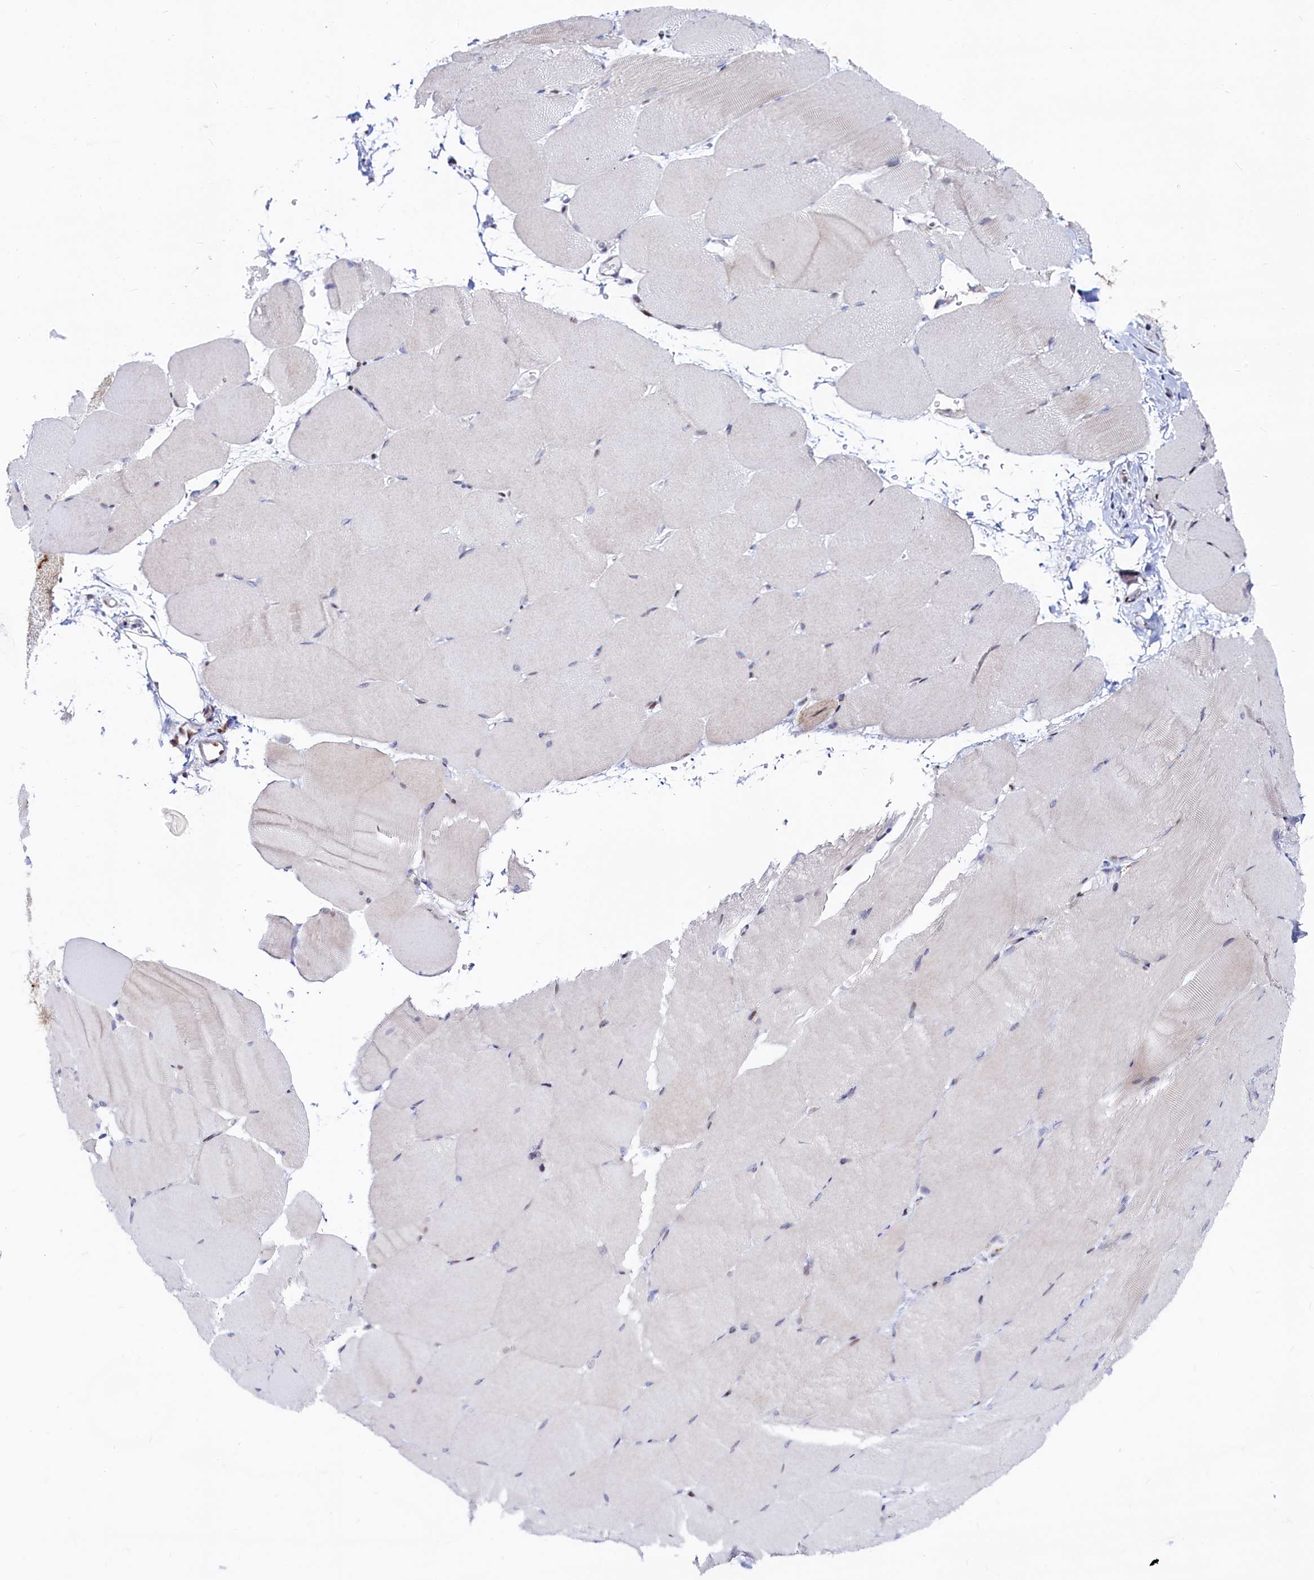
{"staining": {"intensity": "moderate", "quantity": "<25%", "location": "nuclear"}, "tissue": "skeletal muscle", "cell_type": "Myocytes", "image_type": "normal", "snomed": [{"axis": "morphology", "description": "Normal tissue, NOS"}, {"axis": "topography", "description": "Skeletal muscle"}, {"axis": "topography", "description": "Parathyroid gland"}], "caption": "Moderate nuclear staining is appreciated in about <25% of myocytes in normal skeletal muscle. (DAB IHC, brown staining for protein, blue staining for nuclei).", "gene": "HDGFL3", "patient": {"sex": "female", "age": 37}}